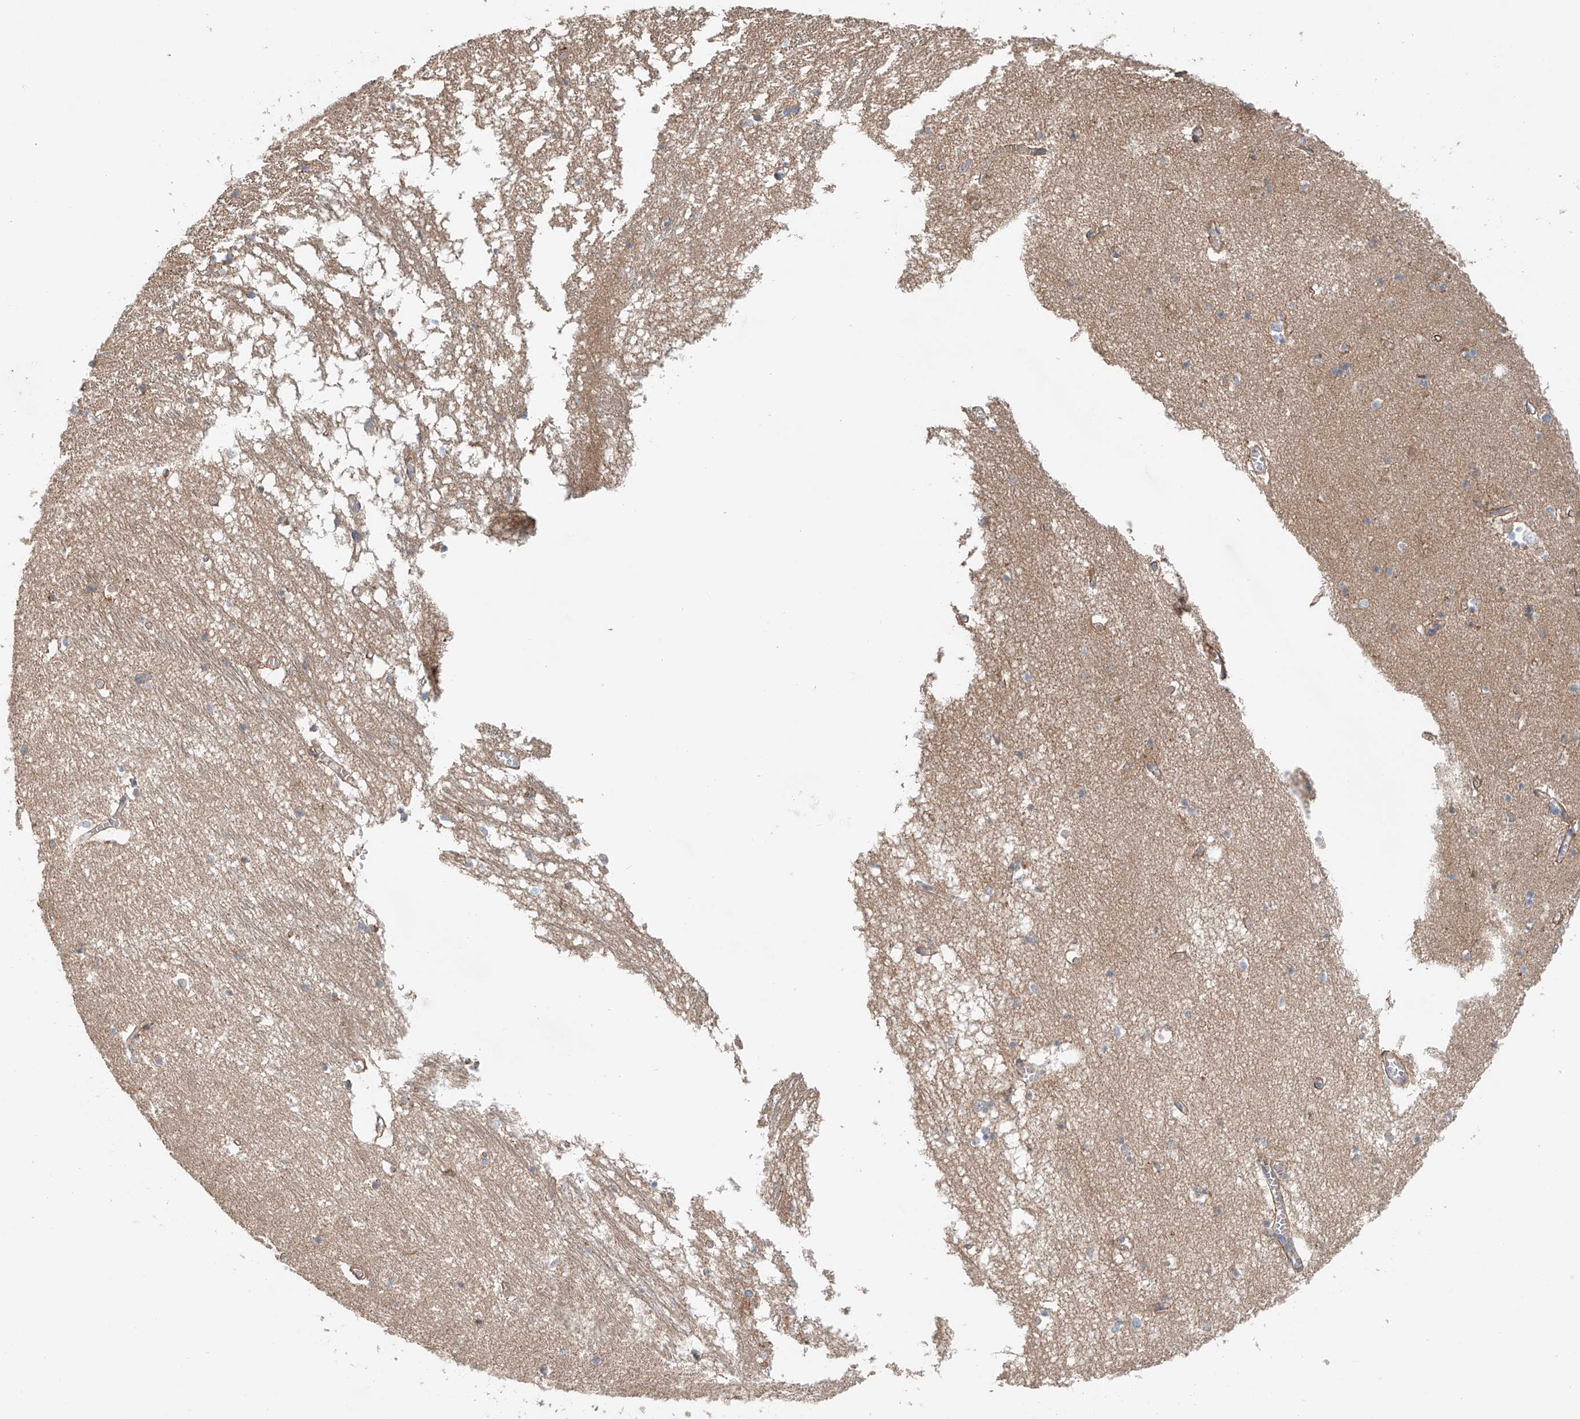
{"staining": {"intensity": "moderate", "quantity": "<25%", "location": "cytoplasmic/membranous"}, "tissue": "hippocampus", "cell_type": "Glial cells", "image_type": "normal", "snomed": [{"axis": "morphology", "description": "Normal tissue, NOS"}, {"axis": "topography", "description": "Hippocampus"}], "caption": "A high-resolution micrograph shows IHC staining of benign hippocampus, which shows moderate cytoplasmic/membranous expression in about <25% of glial cells. The staining is performed using DAB brown chromogen to label protein expression. The nuclei are counter-stained blue using hematoxylin.", "gene": "FRYL", "patient": {"sex": "male", "age": 70}}